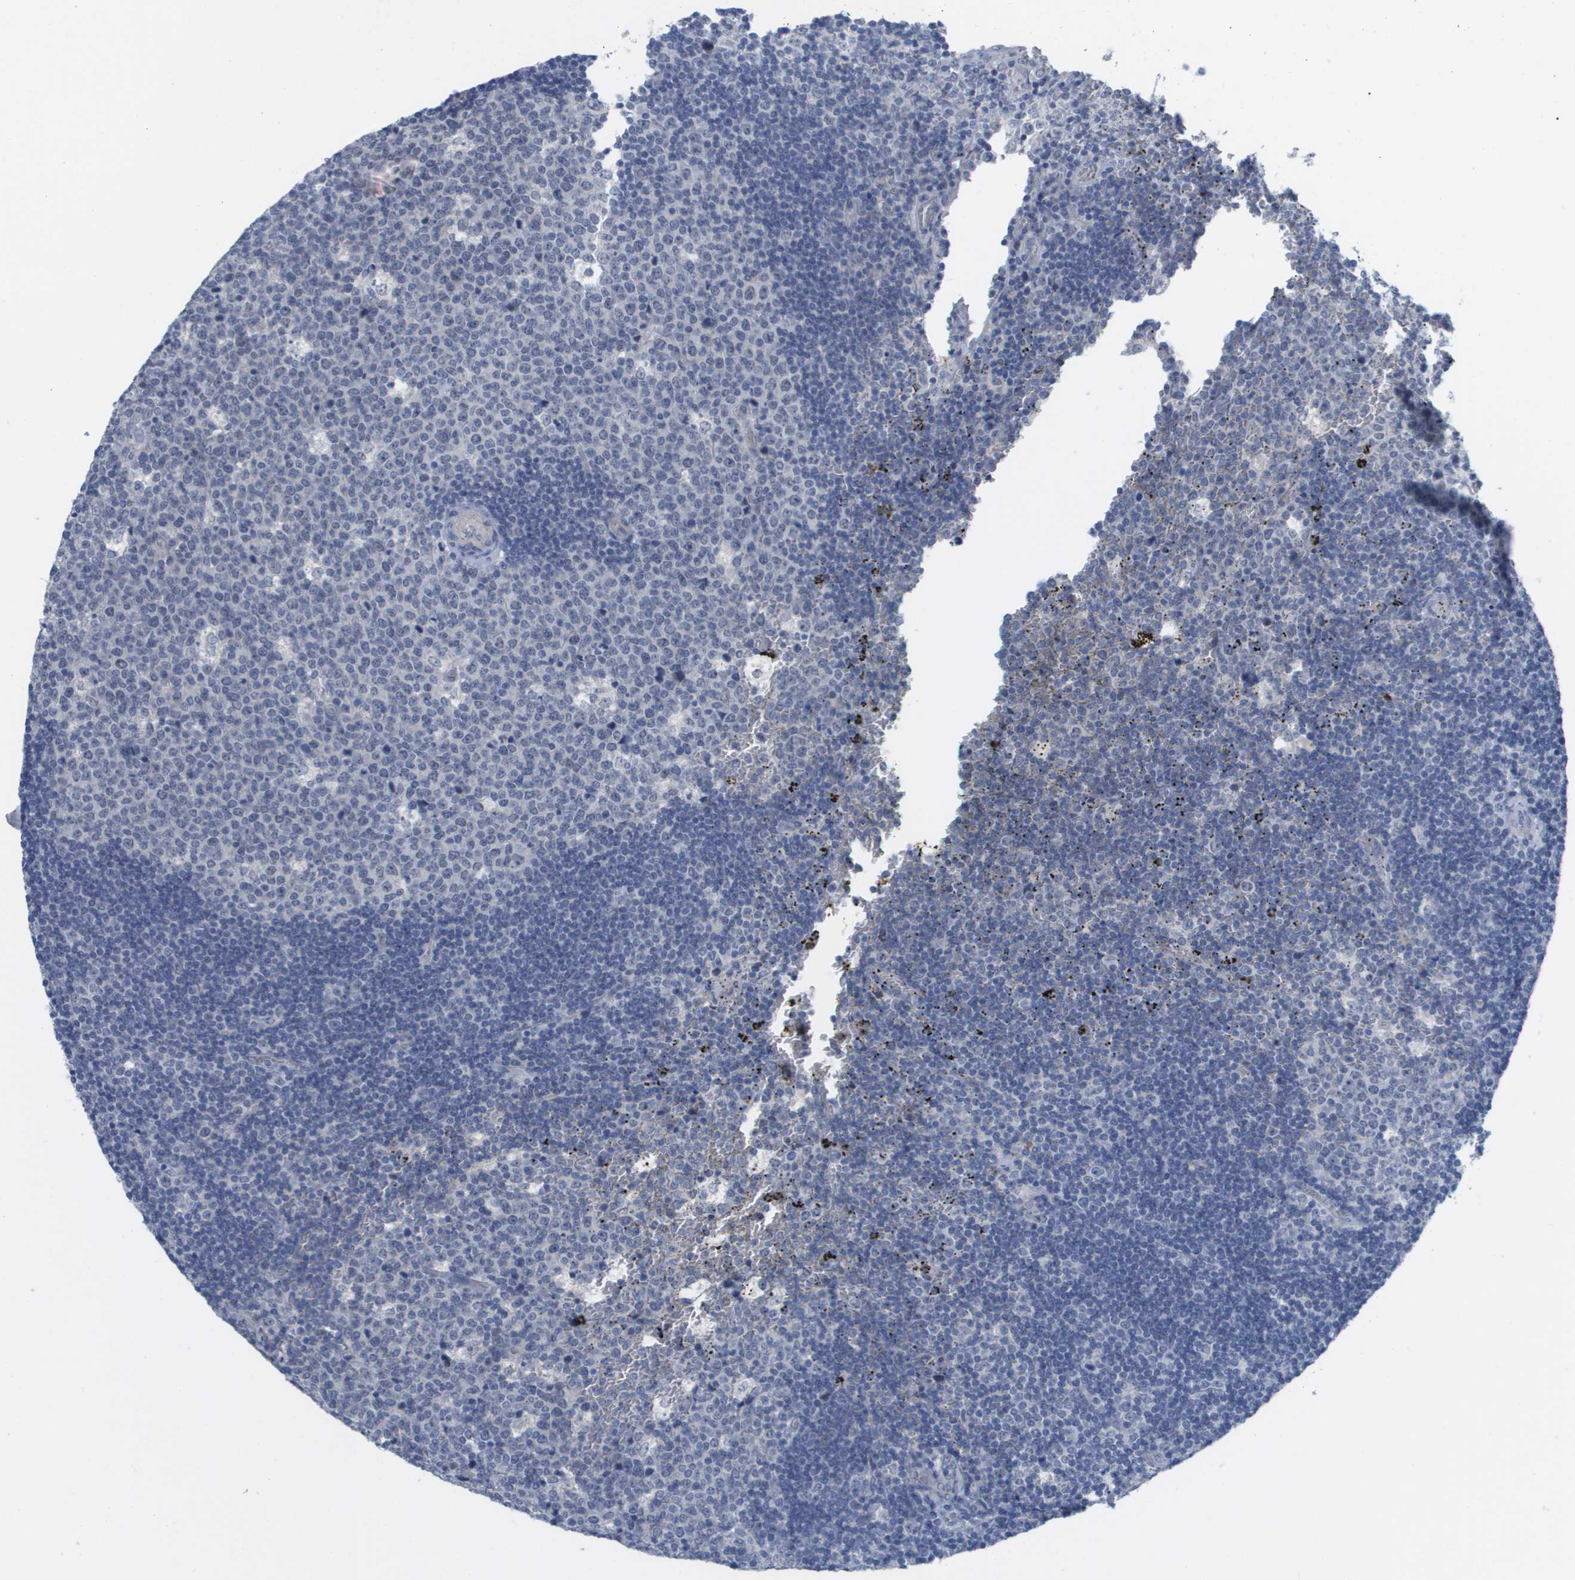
{"staining": {"intensity": "negative", "quantity": "none", "location": "none"}, "tissue": "lymph node", "cell_type": "Germinal center cells", "image_type": "normal", "snomed": [{"axis": "morphology", "description": "Normal tissue, NOS"}, {"axis": "topography", "description": "Lymph node"}, {"axis": "topography", "description": "Salivary gland"}], "caption": "The histopathology image demonstrates no significant staining in germinal center cells of lymph node.", "gene": "PDE4A", "patient": {"sex": "male", "age": 8}}